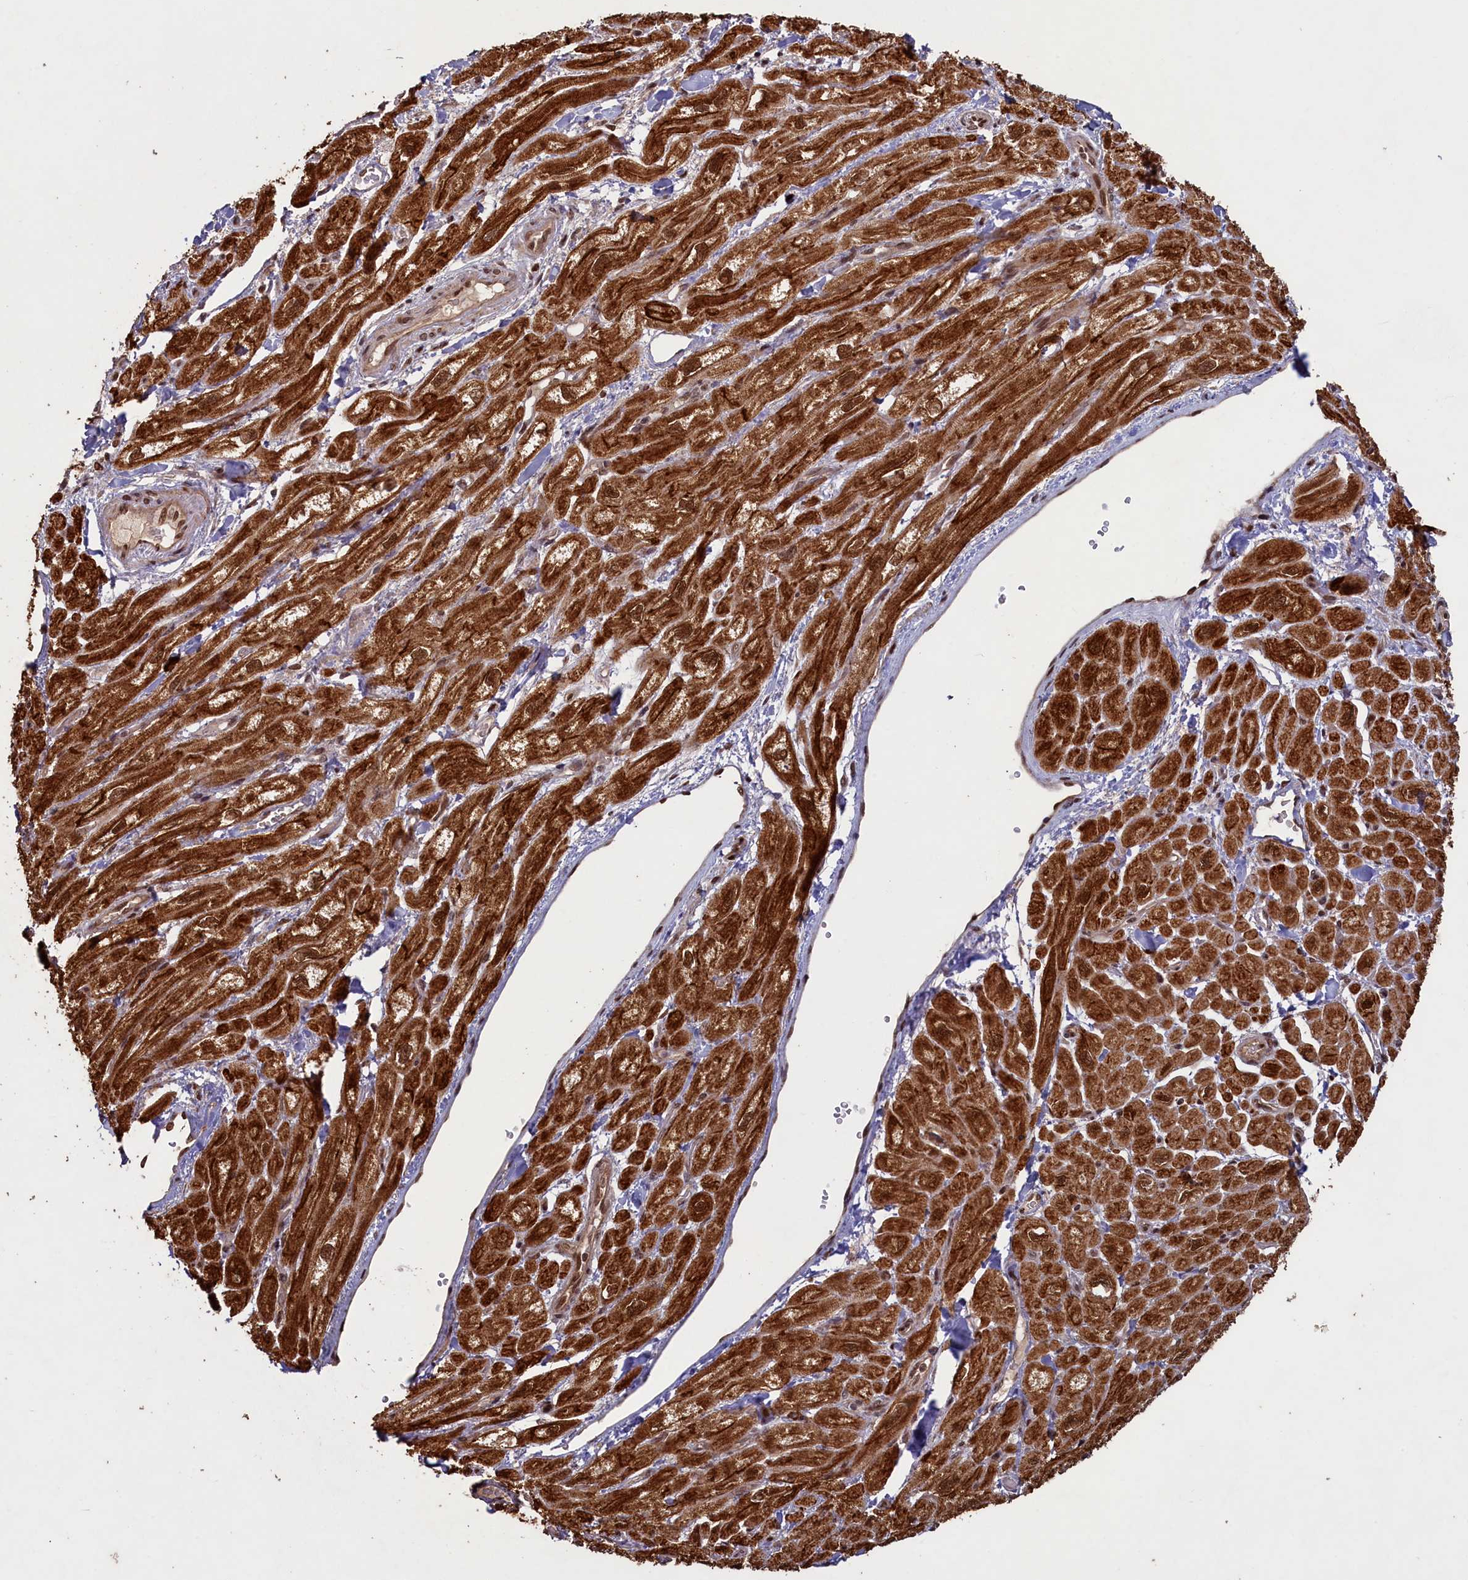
{"staining": {"intensity": "strong", "quantity": ">75%", "location": "cytoplasmic/membranous"}, "tissue": "heart muscle", "cell_type": "Cardiomyocytes", "image_type": "normal", "snomed": [{"axis": "morphology", "description": "Normal tissue, NOS"}, {"axis": "topography", "description": "Heart"}], "caption": "Benign heart muscle displays strong cytoplasmic/membranous positivity in about >75% of cardiomyocytes (brown staining indicates protein expression, while blue staining denotes nuclei)..", "gene": "NAE1", "patient": {"sex": "male", "age": 65}}